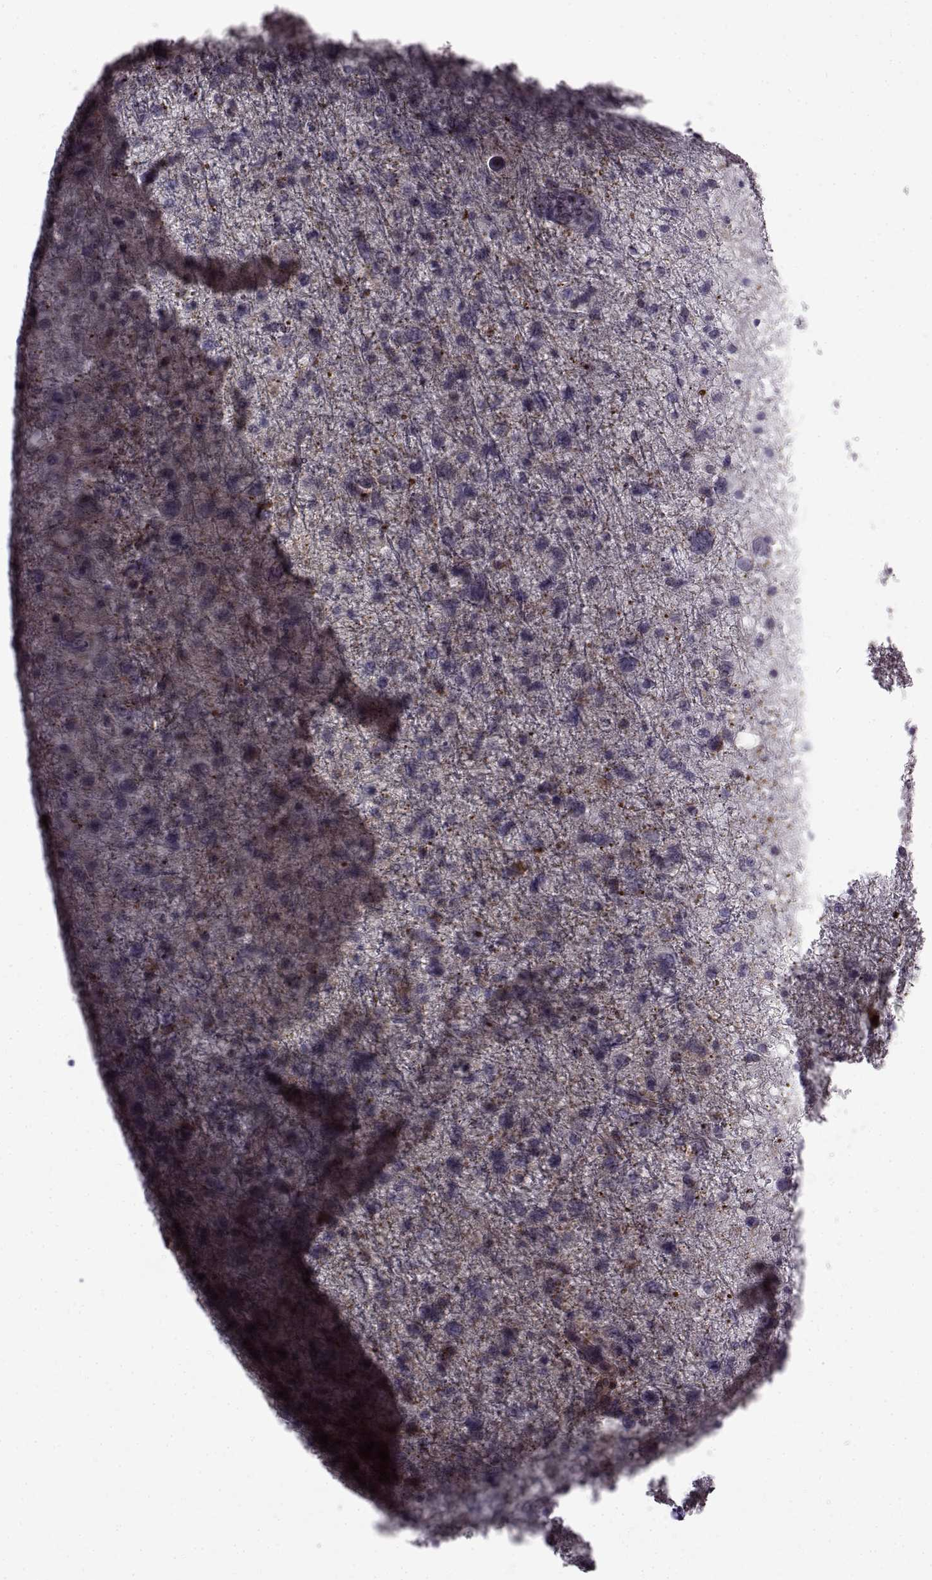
{"staining": {"intensity": "negative", "quantity": "none", "location": "none"}, "tissue": "glioma", "cell_type": "Tumor cells", "image_type": "cancer", "snomed": [{"axis": "morphology", "description": "Glioma, malignant, Low grade"}, {"axis": "topography", "description": "Brain"}], "caption": "Tumor cells are negative for brown protein staining in glioma.", "gene": "SLC28A2", "patient": {"sex": "female", "age": 32}}